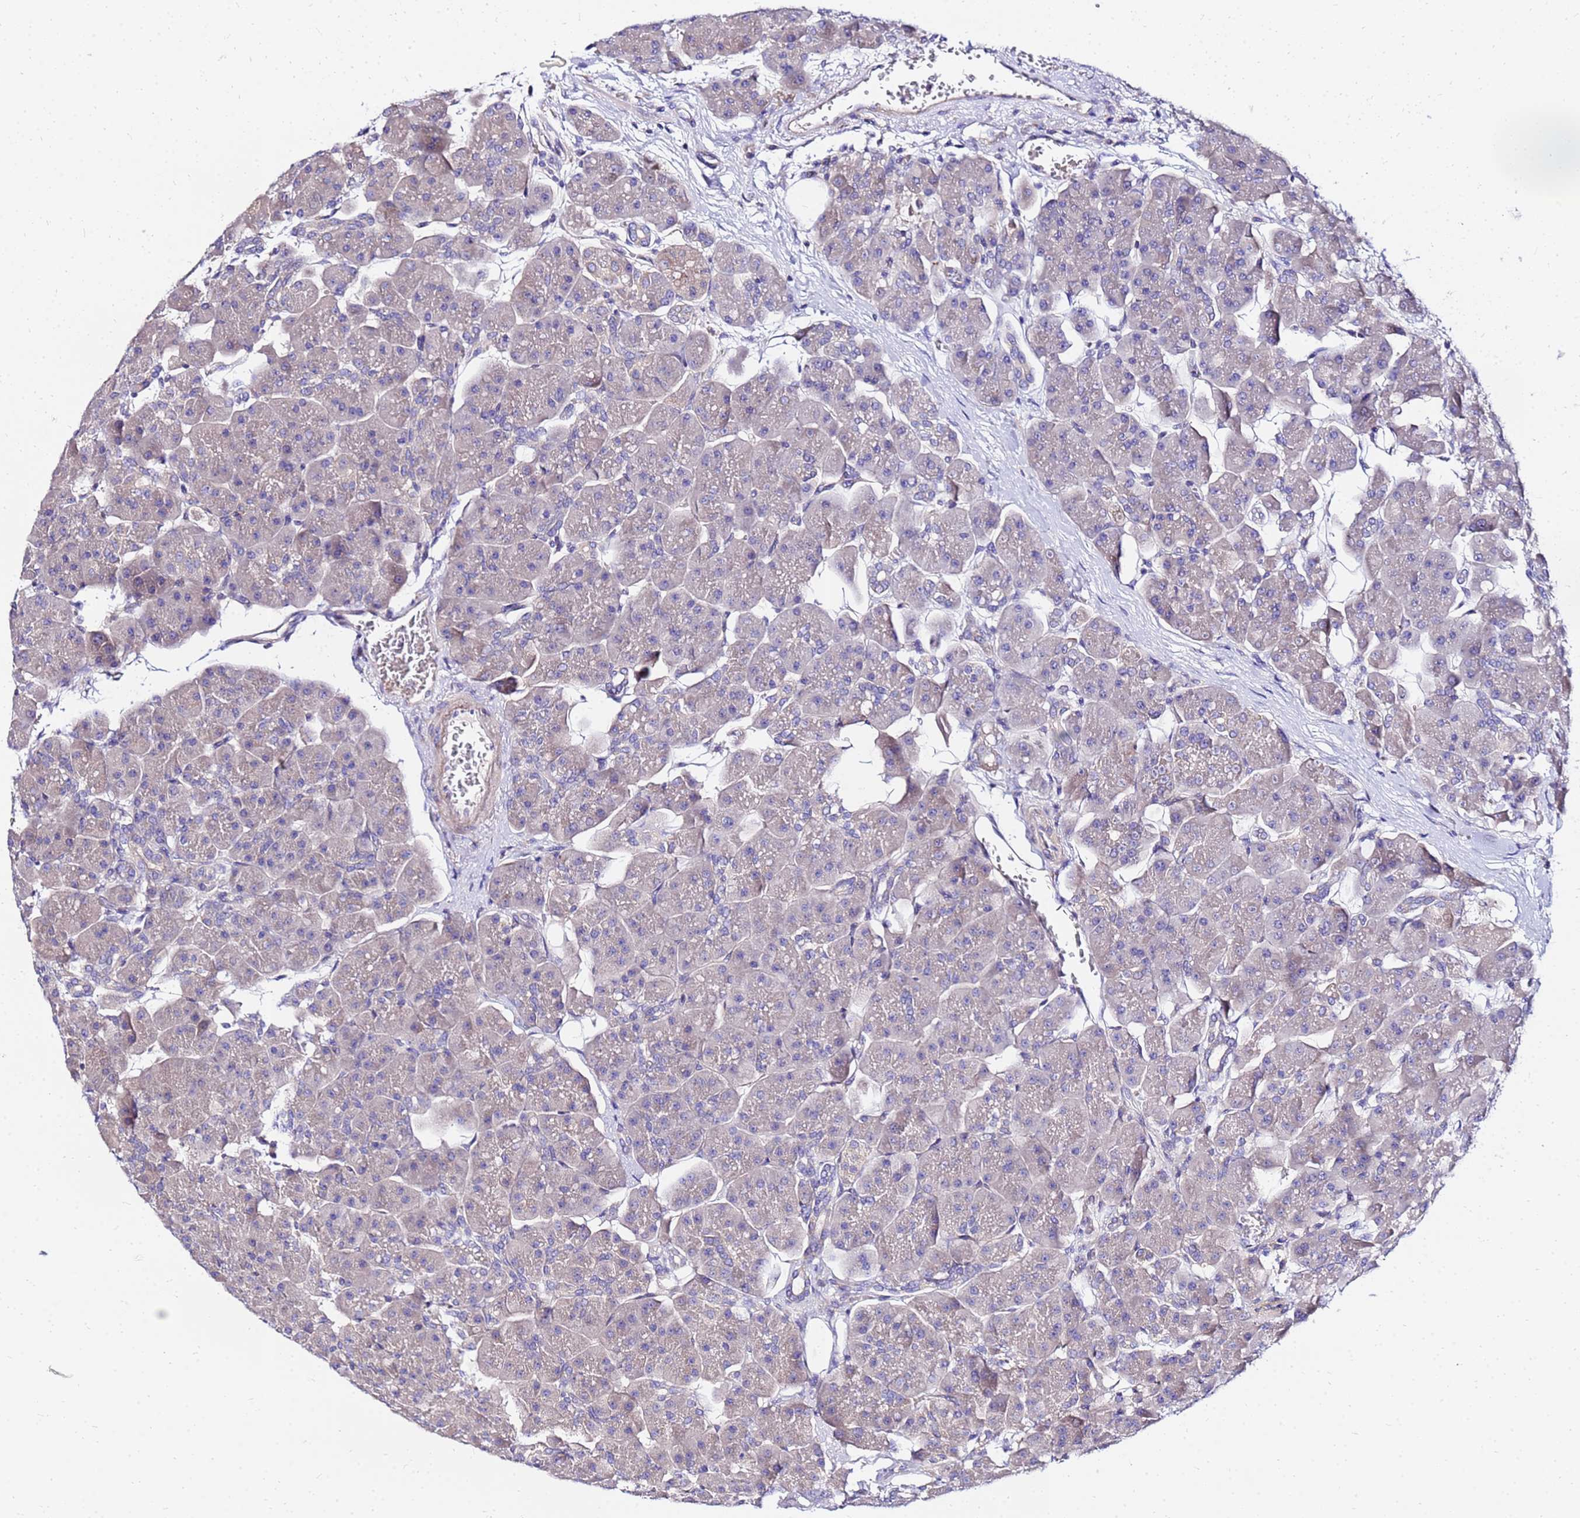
{"staining": {"intensity": "negative", "quantity": "none", "location": "none"}, "tissue": "pancreas", "cell_type": "Exocrine glandular cells", "image_type": "normal", "snomed": [{"axis": "morphology", "description": "Normal tissue, NOS"}, {"axis": "topography", "description": "Pancreas"}], "caption": "This photomicrograph is of benign pancreas stained with immunohistochemistry to label a protein in brown with the nuclei are counter-stained blue. There is no positivity in exocrine glandular cells. (Stains: DAB (3,3'-diaminobenzidine) immunohistochemistry with hematoxylin counter stain, Microscopy: brightfield microscopy at high magnification).", "gene": "HERC5", "patient": {"sex": "male", "age": 66}}